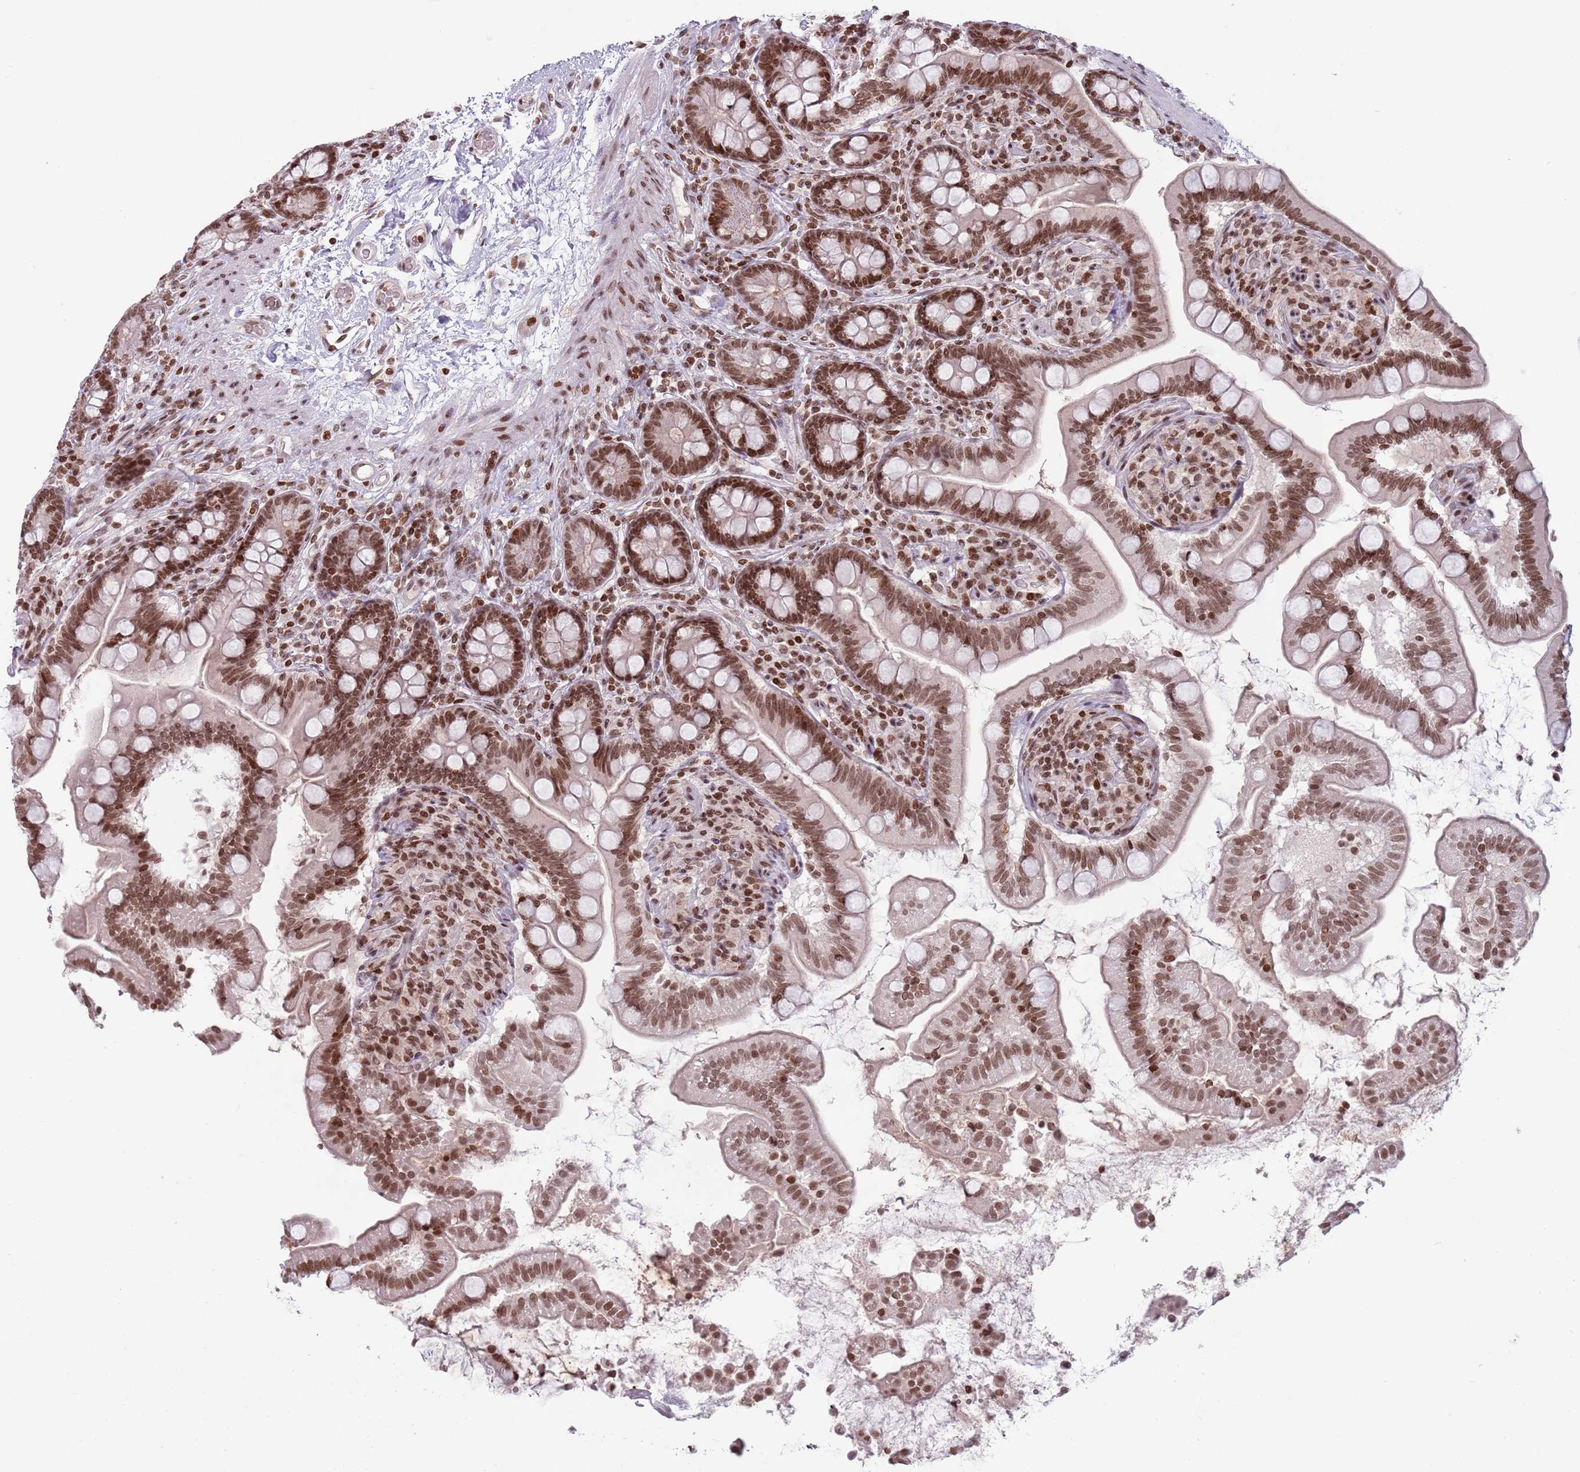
{"staining": {"intensity": "strong", "quantity": ">75%", "location": "nuclear"}, "tissue": "small intestine", "cell_type": "Glandular cells", "image_type": "normal", "snomed": [{"axis": "morphology", "description": "Normal tissue, NOS"}, {"axis": "topography", "description": "Small intestine"}], "caption": "Immunohistochemistry (IHC) (DAB) staining of normal human small intestine exhibits strong nuclear protein expression in about >75% of glandular cells.", "gene": "SH3RF3", "patient": {"sex": "female", "age": 64}}